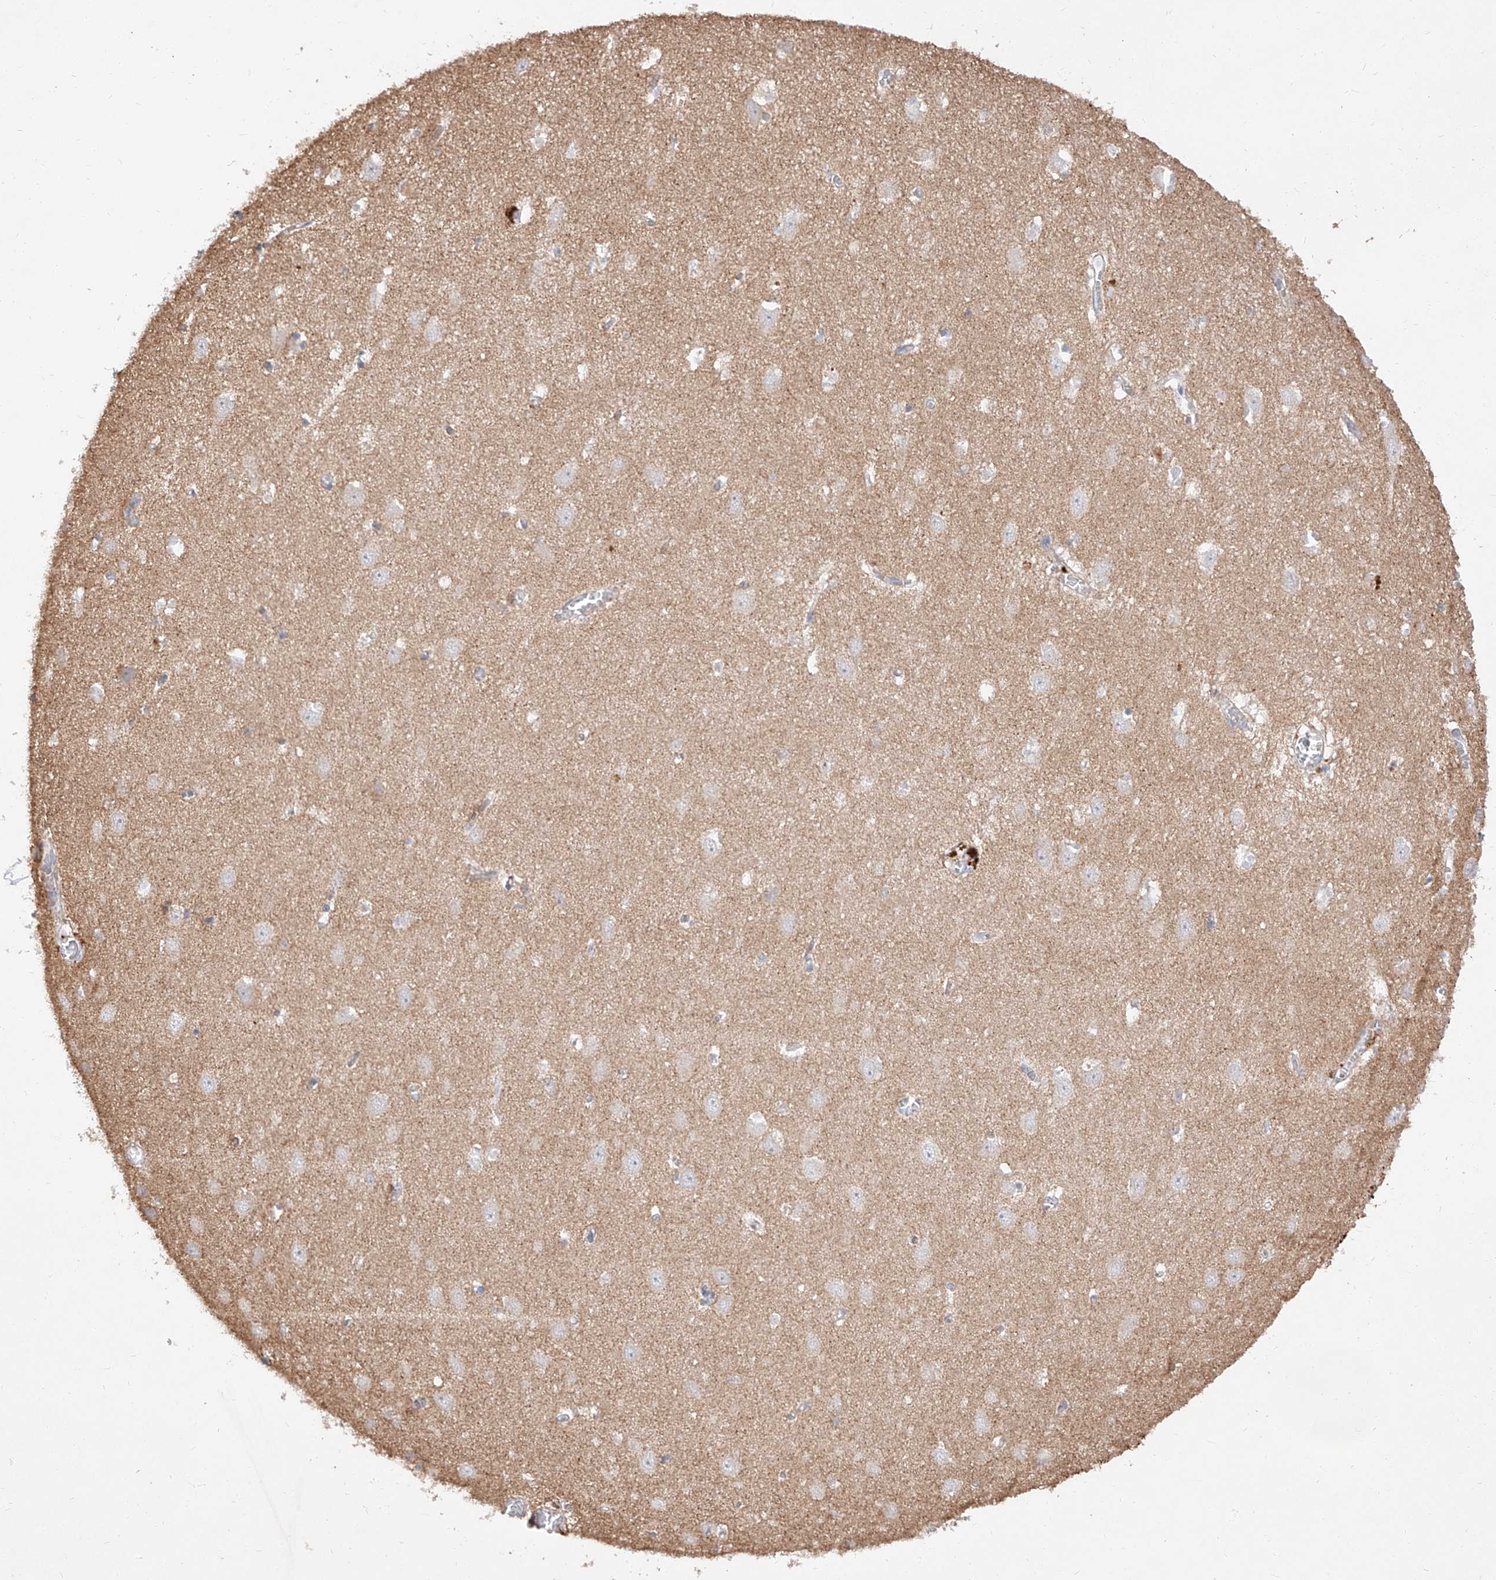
{"staining": {"intensity": "negative", "quantity": "none", "location": "none"}, "tissue": "hippocampus", "cell_type": "Glial cells", "image_type": "normal", "snomed": [{"axis": "morphology", "description": "Normal tissue, NOS"}, {"axis": "topography", "description": "Hippocampus"}], "caption": "Immunohistochemistry (IHC) micrograph of normal hippocampus stained for a protein (brown), which demonstrates no positivity in glial cells.", "gene": "DIRAS3", "patient": {"sex": "female", "age": 64}}